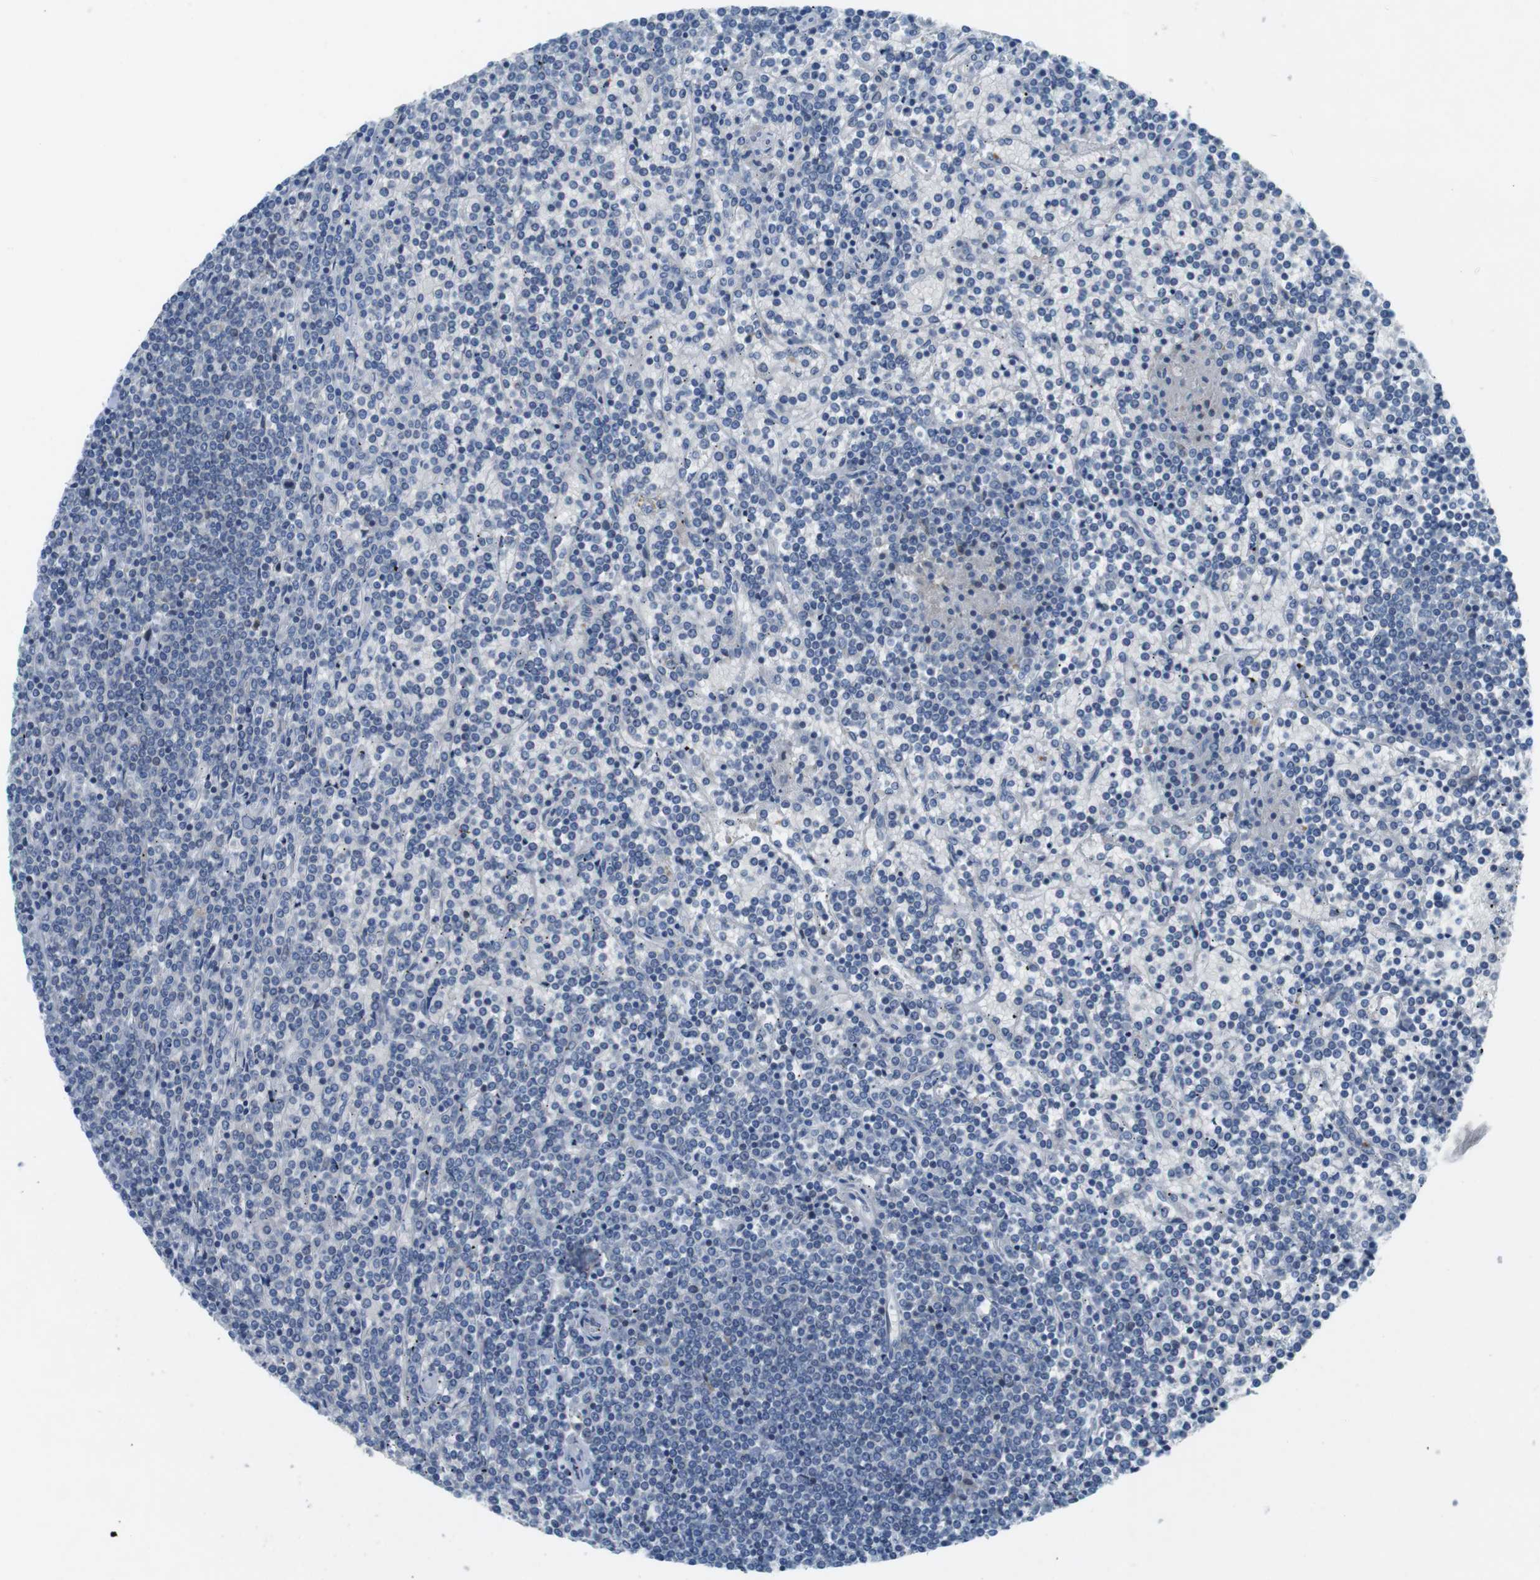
{"staining": {"intensity": "negative", "quantity": "none", "location": "none"}, "tissue": "lymphoma", "cell_type": "Tumor cells", "image_type": "cancer", "snomed": [{"axis": "morphology", "description": "Malignant lymphoma, non-Hodgkin's type, Low grade"}, {"axis": "topography", "description": "Spleen"}], "caption": "Low-grade malignant lymphoma, non-Hodgkin's type stained for a protein using immunohistochemistry exhibits no positivity tumor cells.", "gene": "TYW1", "patient": {"sex": "female", "age": 19}}